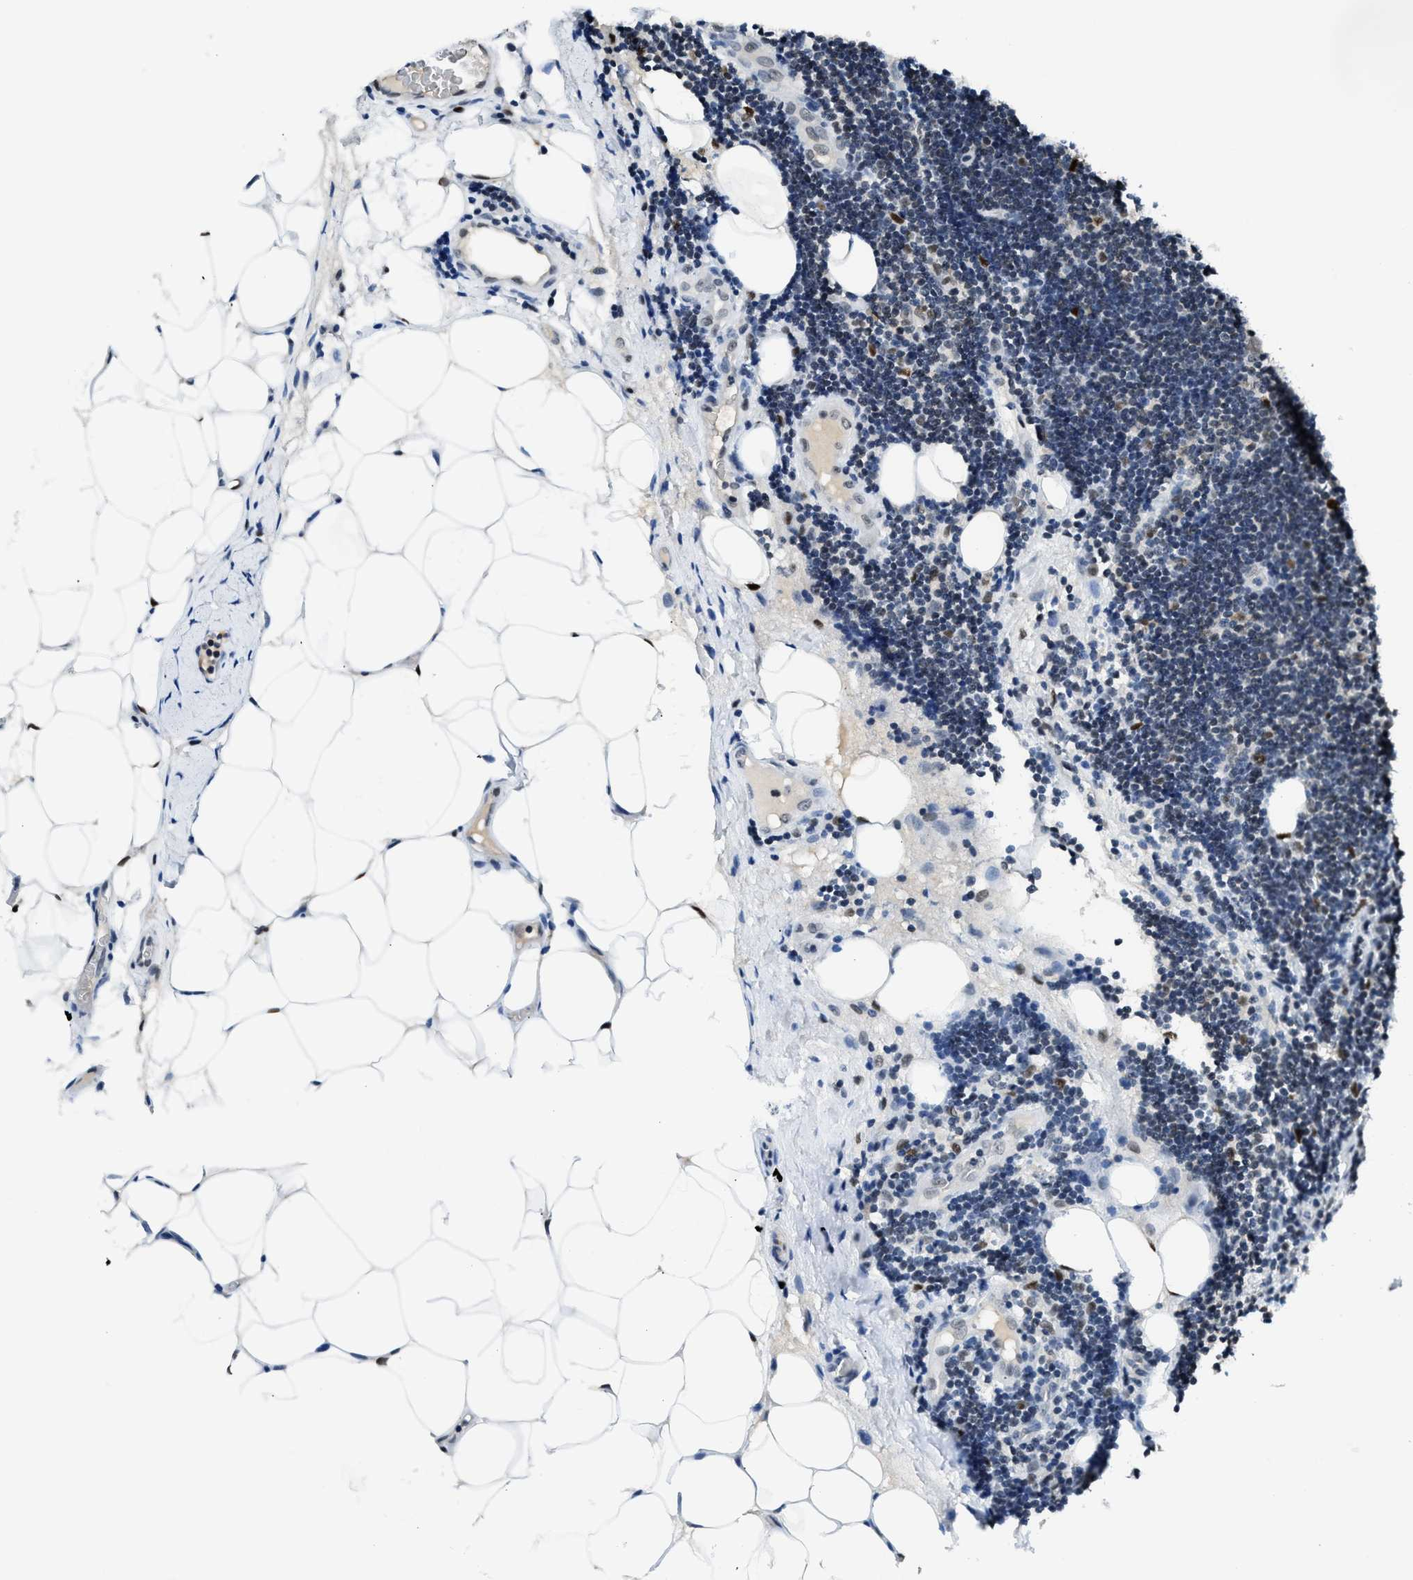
{"staining": {"intensity": "negative", "quantity": "none", "location": "none"}, "tissue": "lymphoma", "cell_type": "Tumor cells", "image_type": "cancer", "snomed": [{"axis": "morphology", "description": "Malignant lymphoma, non-Hodgkin's type, Low grade"}, {"axis": "topography", "description": "Lymph node"}], "caption": "A photomicrograph of human malignant lymphoma, non-Hodgkin's type (low-grade) is negative for staining in tumor cells.", "gene": "ALX1", "patient": {"sex": "male", "age": 83}}